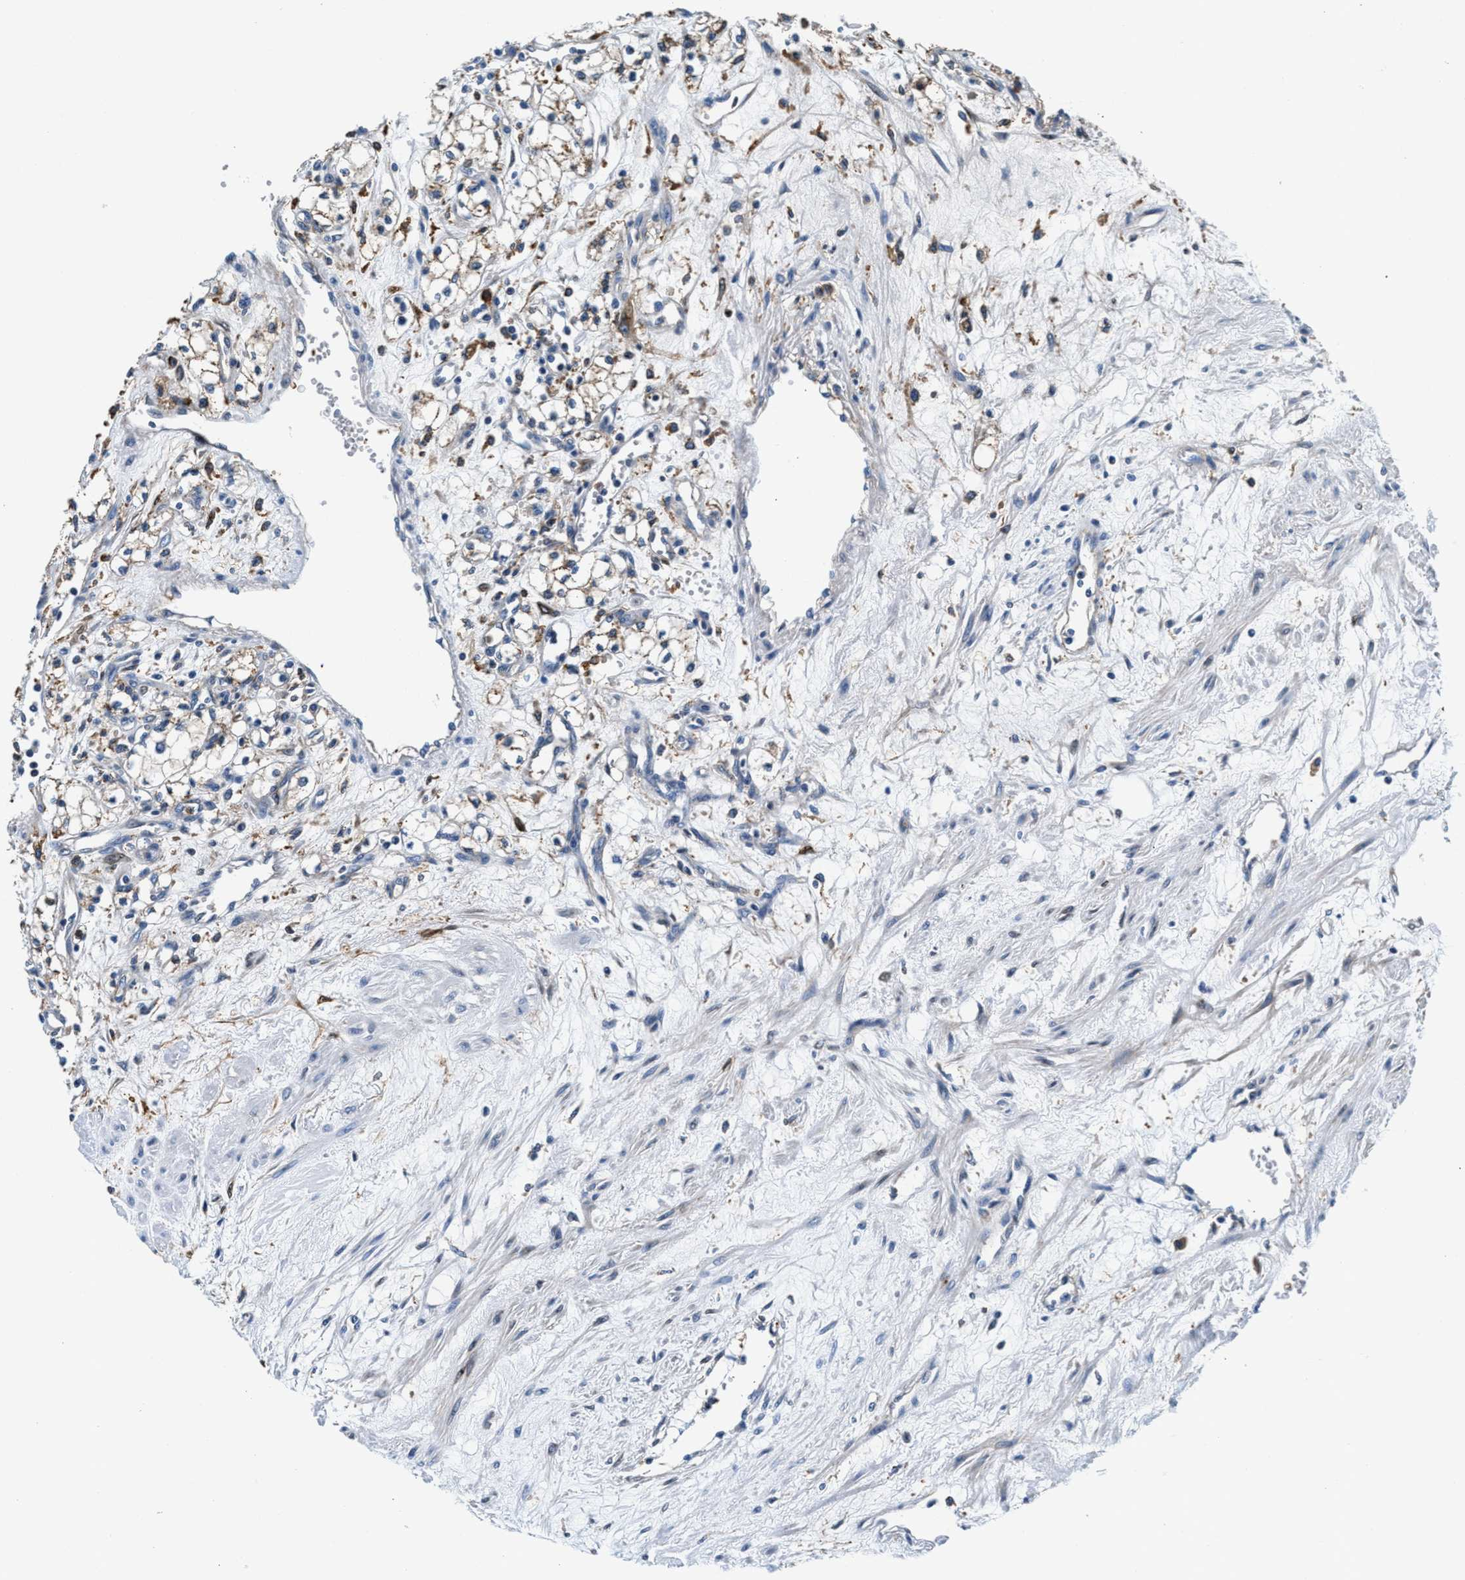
{"staining": {"intensity": "weak", "quantity": "<25%", "location": "cytoplasmic/membranous"}, "tissue": "renal cancer", "cell_type": "Tumor cells", "image_type": "cancer", "snomed": [{"axis": "morphology", "description": "Adenocarcinoma, NOS"}, {"axis": "topography", "description": "Kidney"}], "caption": "This image is of renal cancer (adenocarcinoma) stained with IHC to label a protein in brown with the nuclei are counter-stained blue. There is no expression in tumor cells.", "gene": "SLFN11", "patient": {"sex": "male", "age": 59}}